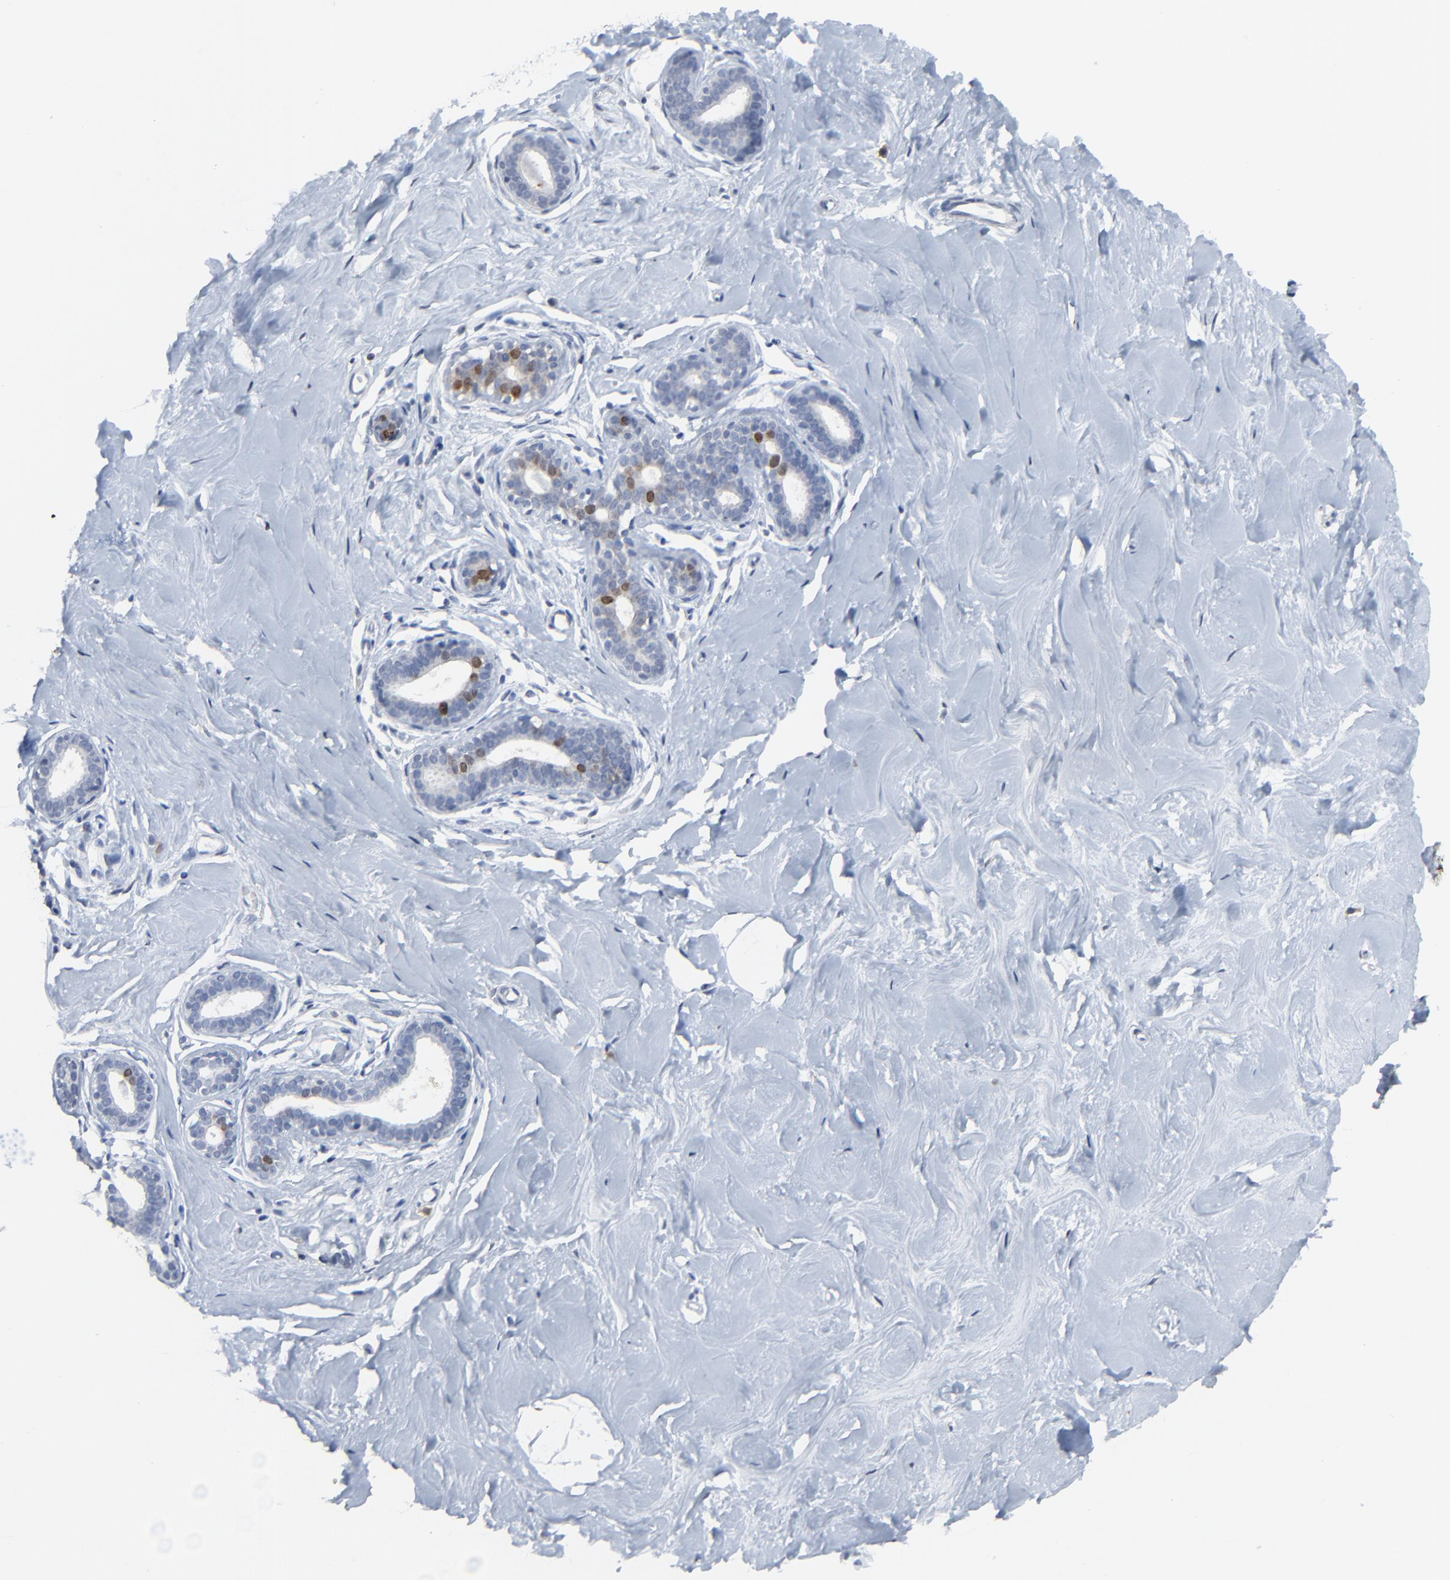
{"staining": {"intensity": "negative", "quantity": "none", "location": "none"}, "tissue": "breast", "cell_type": "Adipocytes", "image_type": "normal", "snomed": [{"axis": "morphology", "description": "Normal tissue, NOS"}, {"axis": "topography", "description": "Breast"}], "caption": "This is a micrograph of immunohistochemistry staining of normal breast, which shows no staining in adipocytes. The staining was performed using DAB (3,3'-diaminobenzidine) to visualize the protein expression in brown, while the nuclei were stained in blue with hematoxylin (Magnification: 20x).", "gene": "BIRC3", "patient": {"sex": "female", "age": 23}}